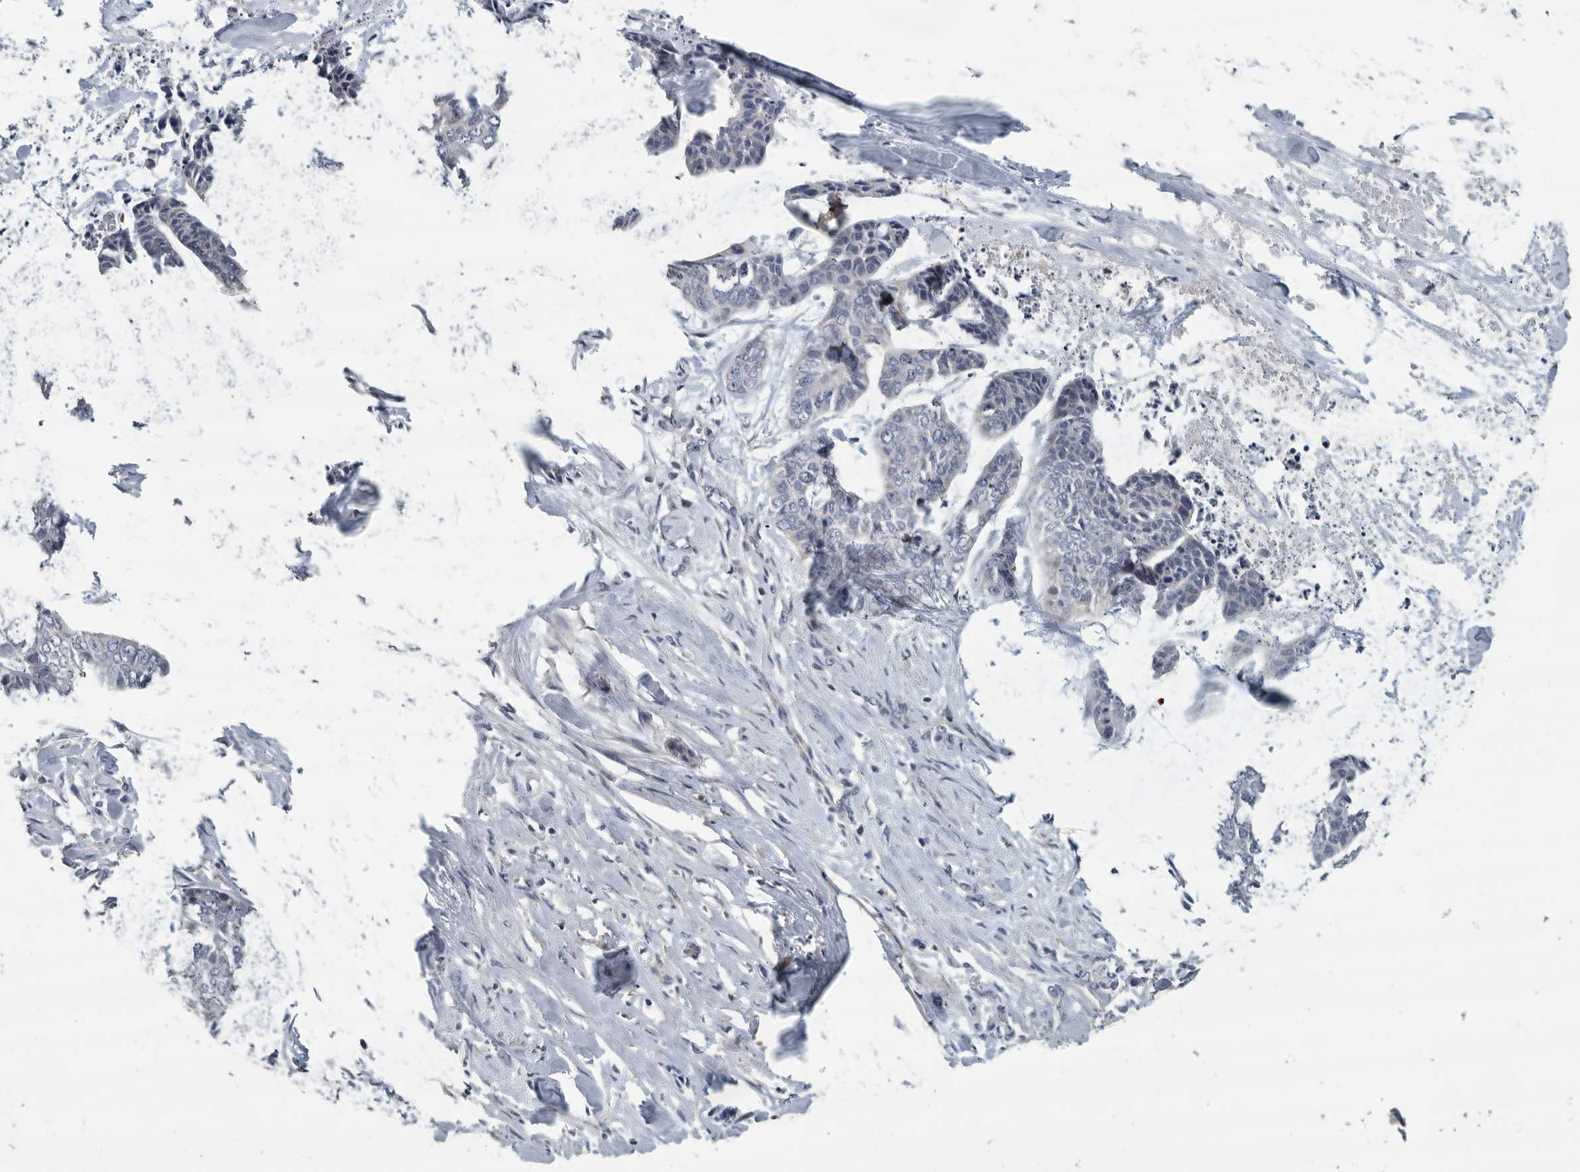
{"staining": {"intensity": "negative", "quantity": "none", "location": "none"}, "tissue": "skin cancer", "cell_type": "Tumor cells", "image_type": "cancer", "snomed": [{"axis": "morphology", "description": "Basal cell carcinoma"}, {"axis": "topography", "description": "Skin"}], "caption": "DAB immunohistochemical staining of human basal cell carcinoma (skin) demonstrates no significant staining in tumor cells.", "gene": "MPP3", "patient": {"sex": "female", "age": 64}}